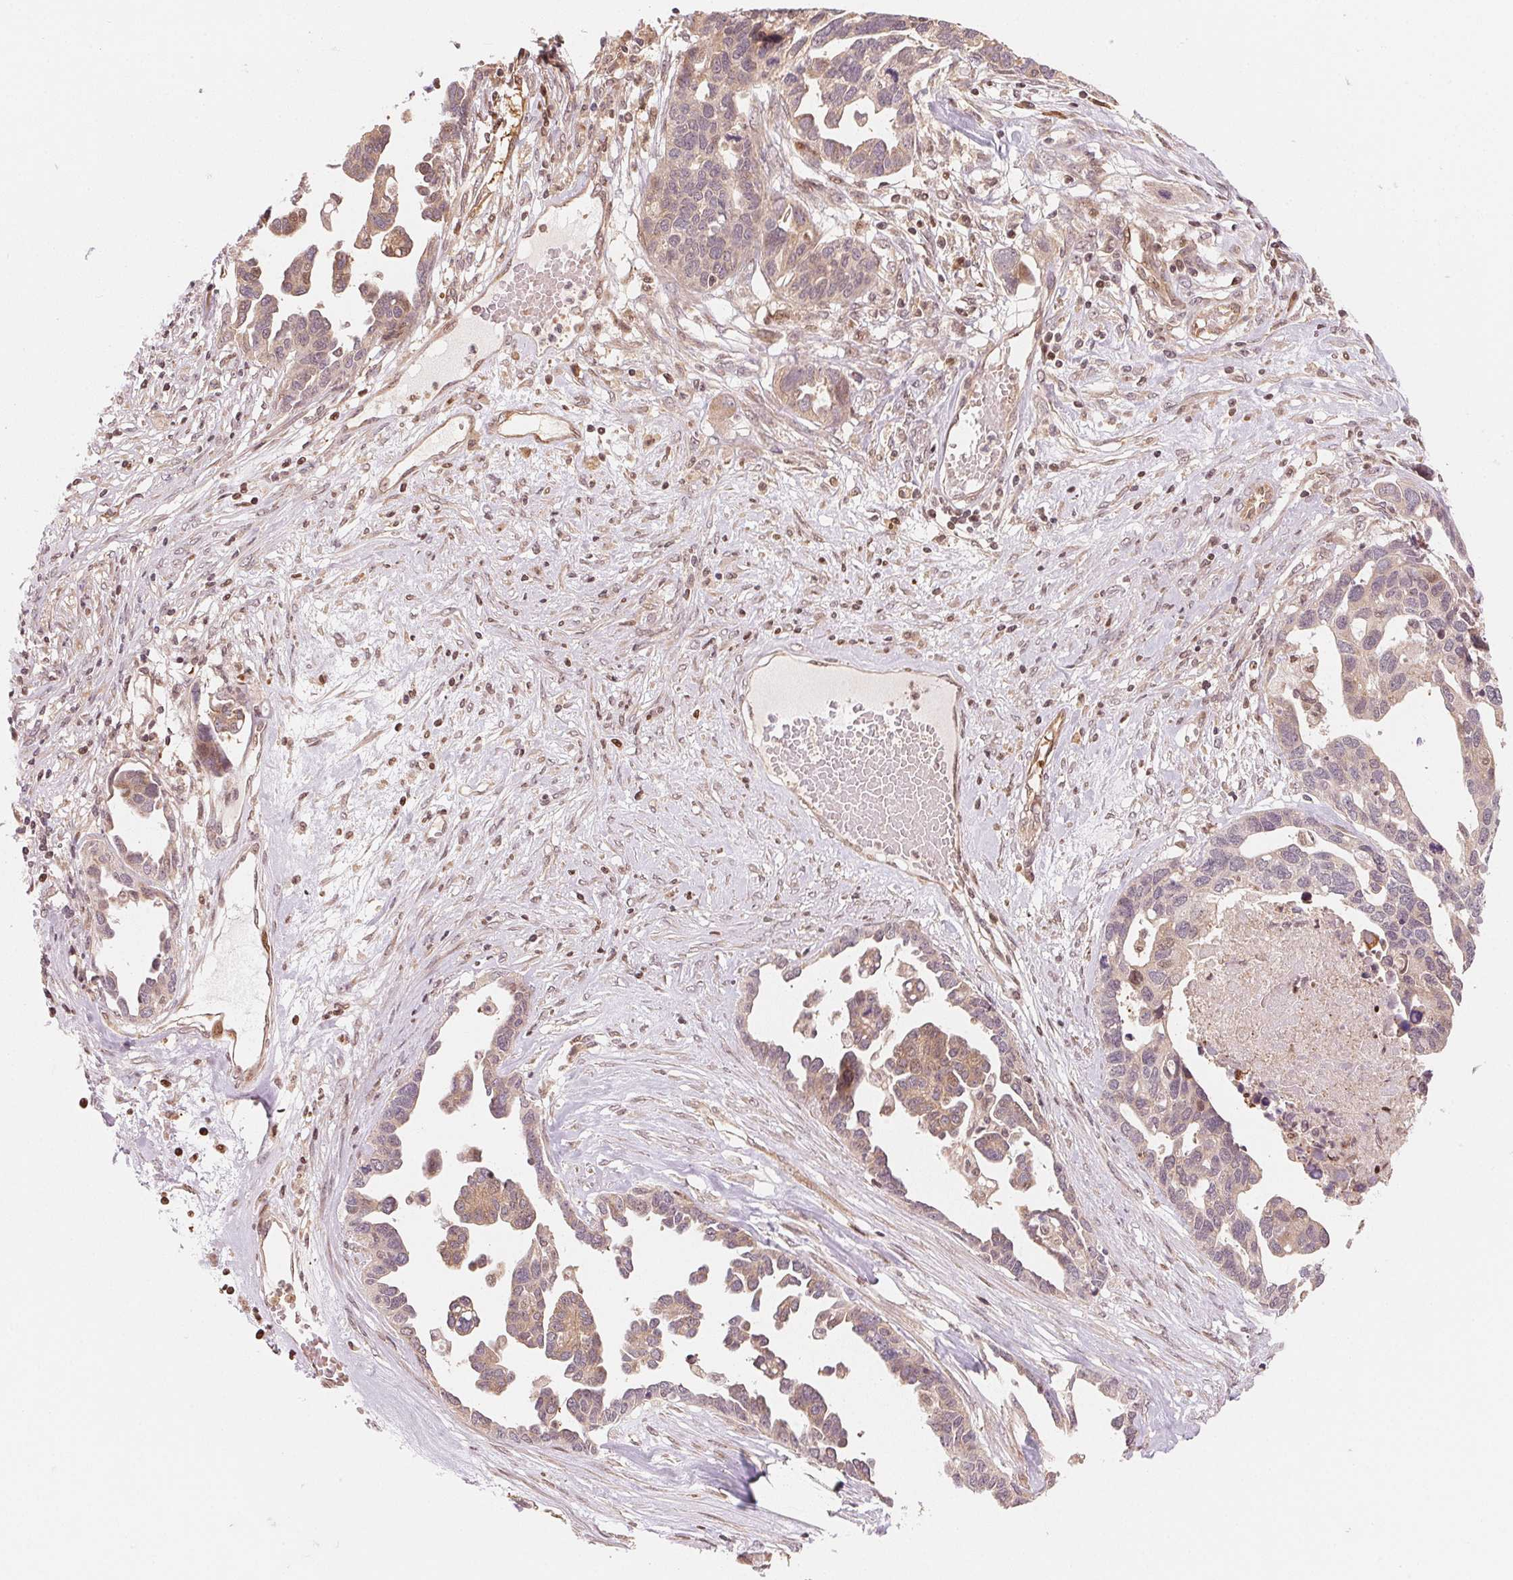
{"staining": {"intensity": "weak", "quantity": "25%-75%", "location": "cytoplasmic/membranous"}, "tissue": "ovarian cancer", "cell_type": "Tumor cells", "image_type": "cancer", "snomed": [{"axis": "morphology", "description": "Cystadenocarcinoma, serous, NOS"}, {"axis": "topography", "description": "Ovary"}], "caption": "Ovarian cancer stained for a protein reveals weak cytoplasmic/membranous positivity in tumor cells.", "gene": "PRKN", "patient": {"sex": "female", "age": 54}}